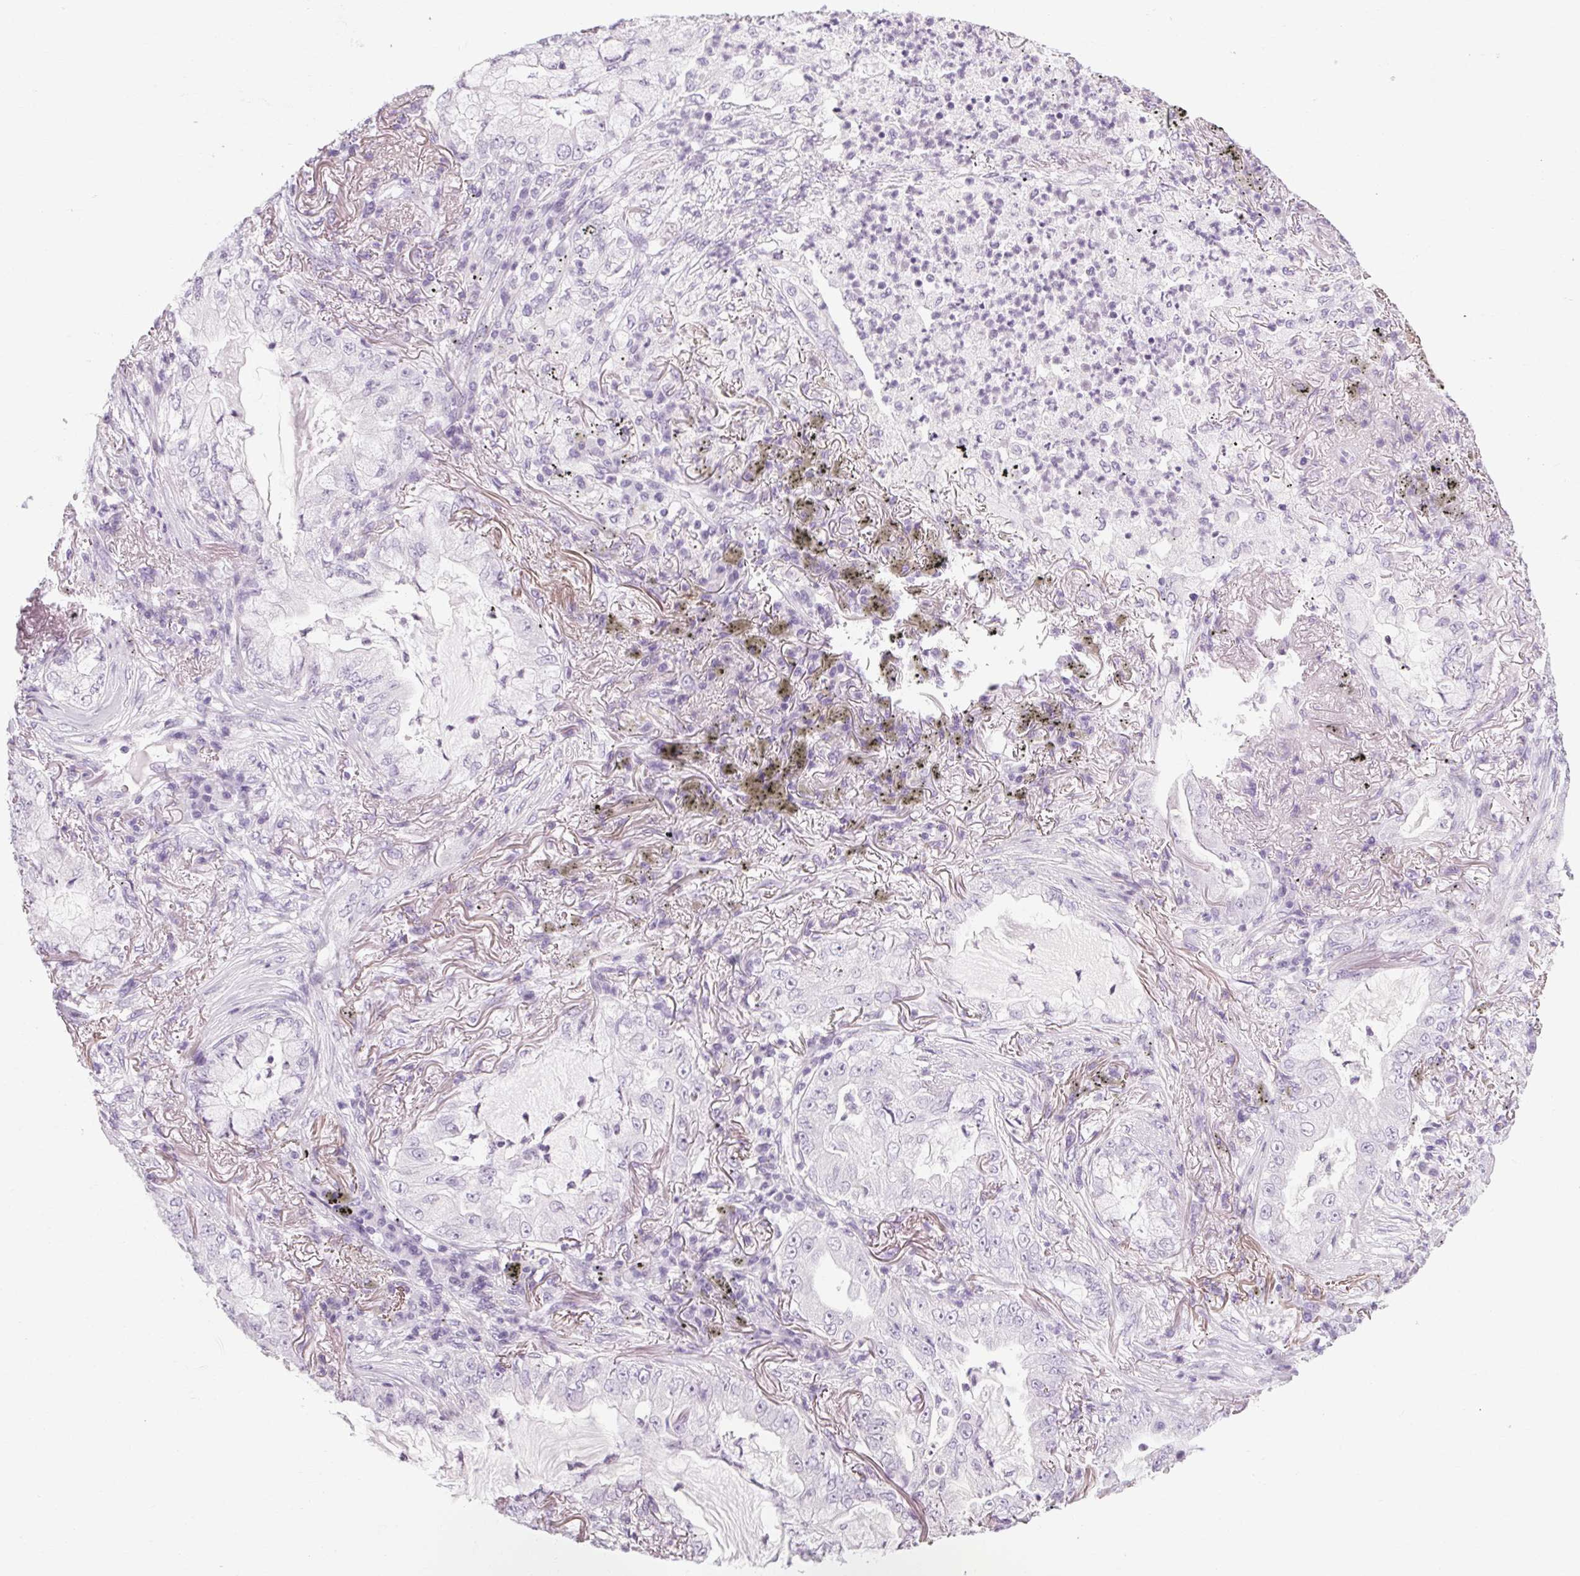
{"staining": {"intensity": "negative", "quantity": "none", "location": "none"}, "tissue": "lung cancer", "cell_type": "Tumor cells", "image_type": "cancer", "snomed": [{"axis": "morphology", "description": "Adenocarcinoma, NOS"}, {"axis": "topography", "description": "Lung"}], "caption": "This is an IHC histopathology image of lung cancer (adenocarcinoma). There is no expression in tumor cells.", "gene": "POMC", "patient": {"sex": "female", "age": 73}}